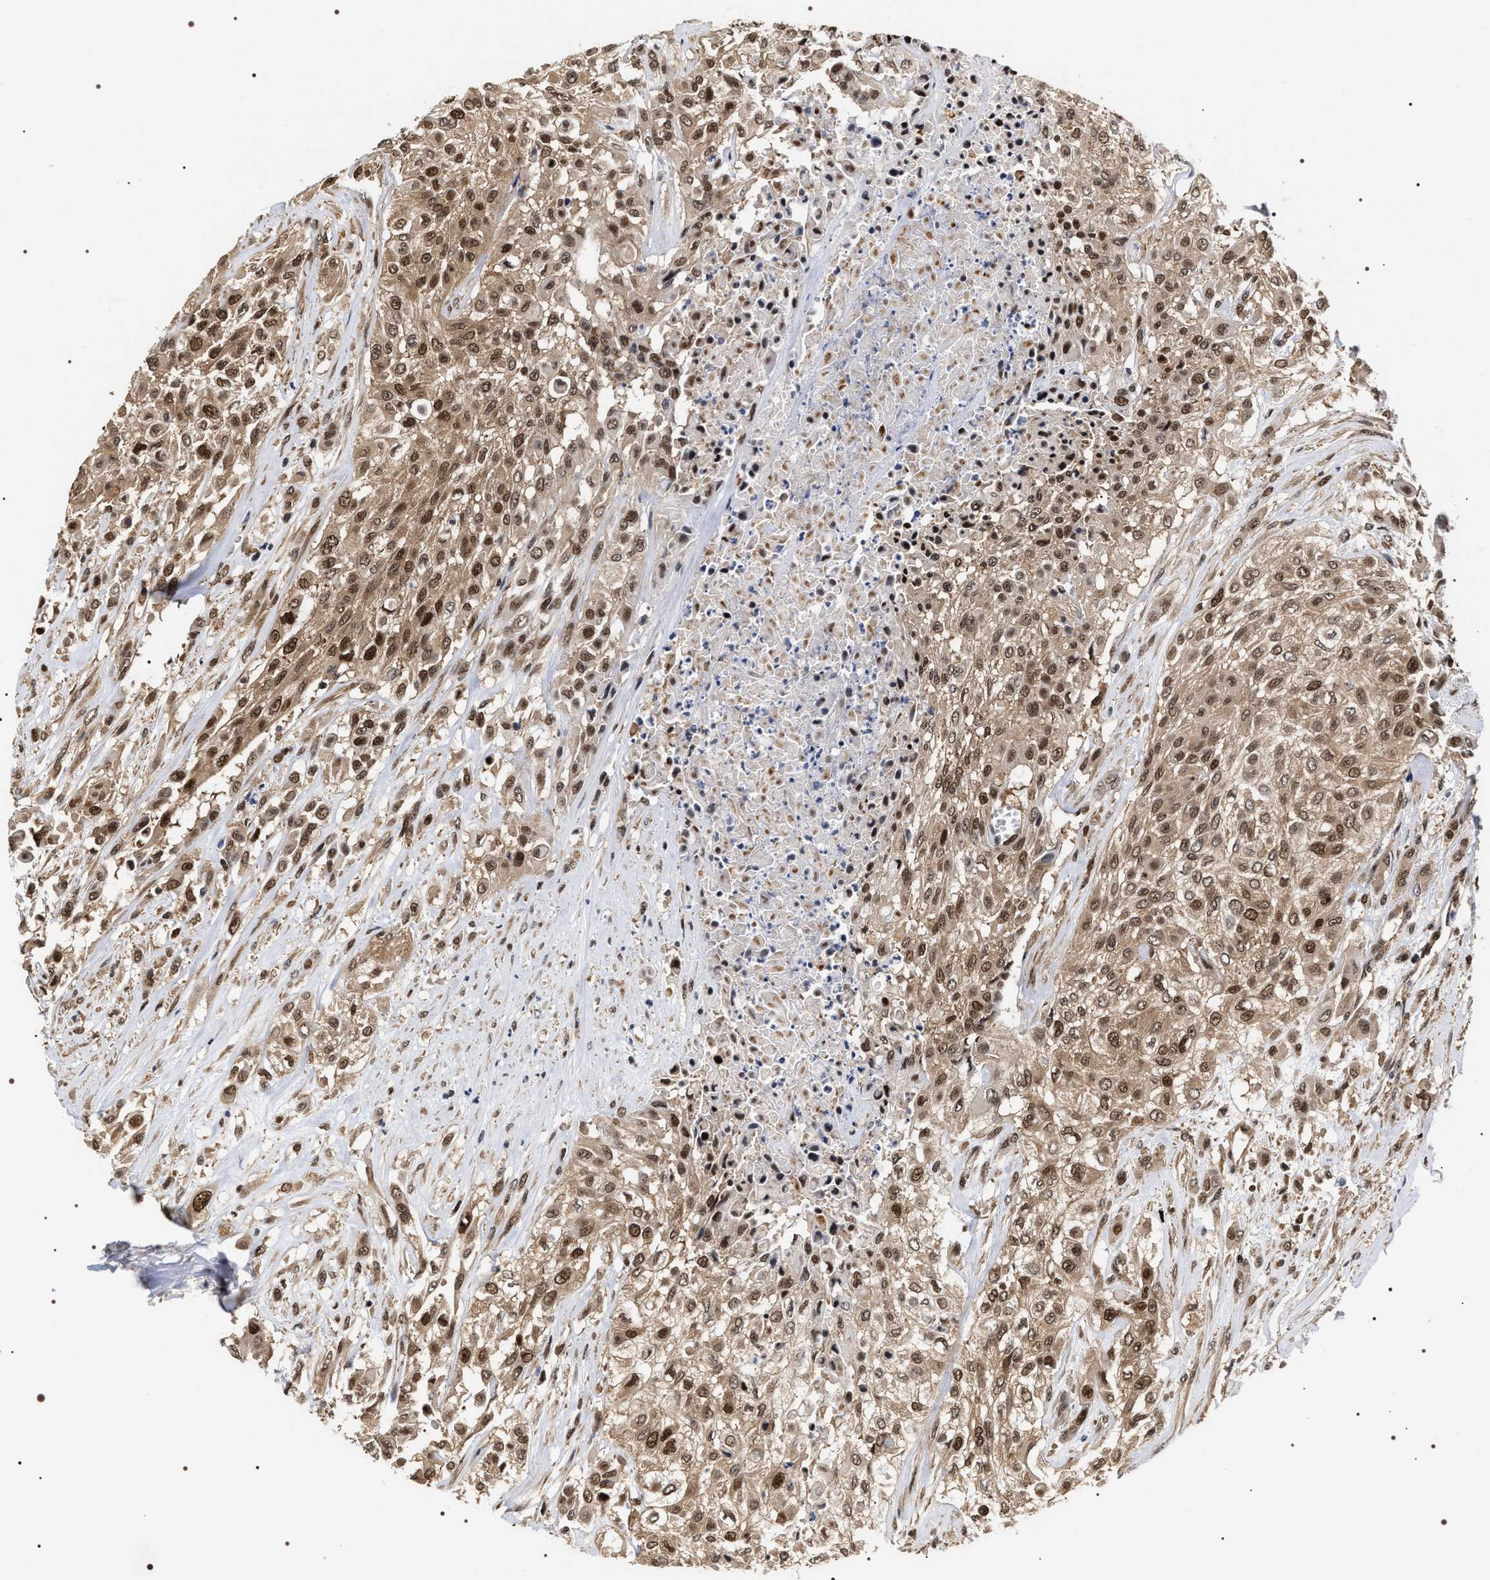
{"staining": {"intensity": "moderate", "quantity": ">75%", "location": "cytoplasmic/membranous,nuclear"}, "tissue": "urothelial cancer", "cell_type": "Tumor cells", "image_type": "cancer", "snomed": [{"axis": "morphology", "description": "Urothelial carcinoma, High grade"}, {"axis": "topography", "description": "Urinary bladder"}], "caption": "Urothelial cancer stained with DAB IHC reveals medium levels of moderate cytoplasmic/membranous and nuclear expression in approximately >75% of tumor cells.", "gene": "BAG6", "patient": {"sex": "male", "age": 57}}